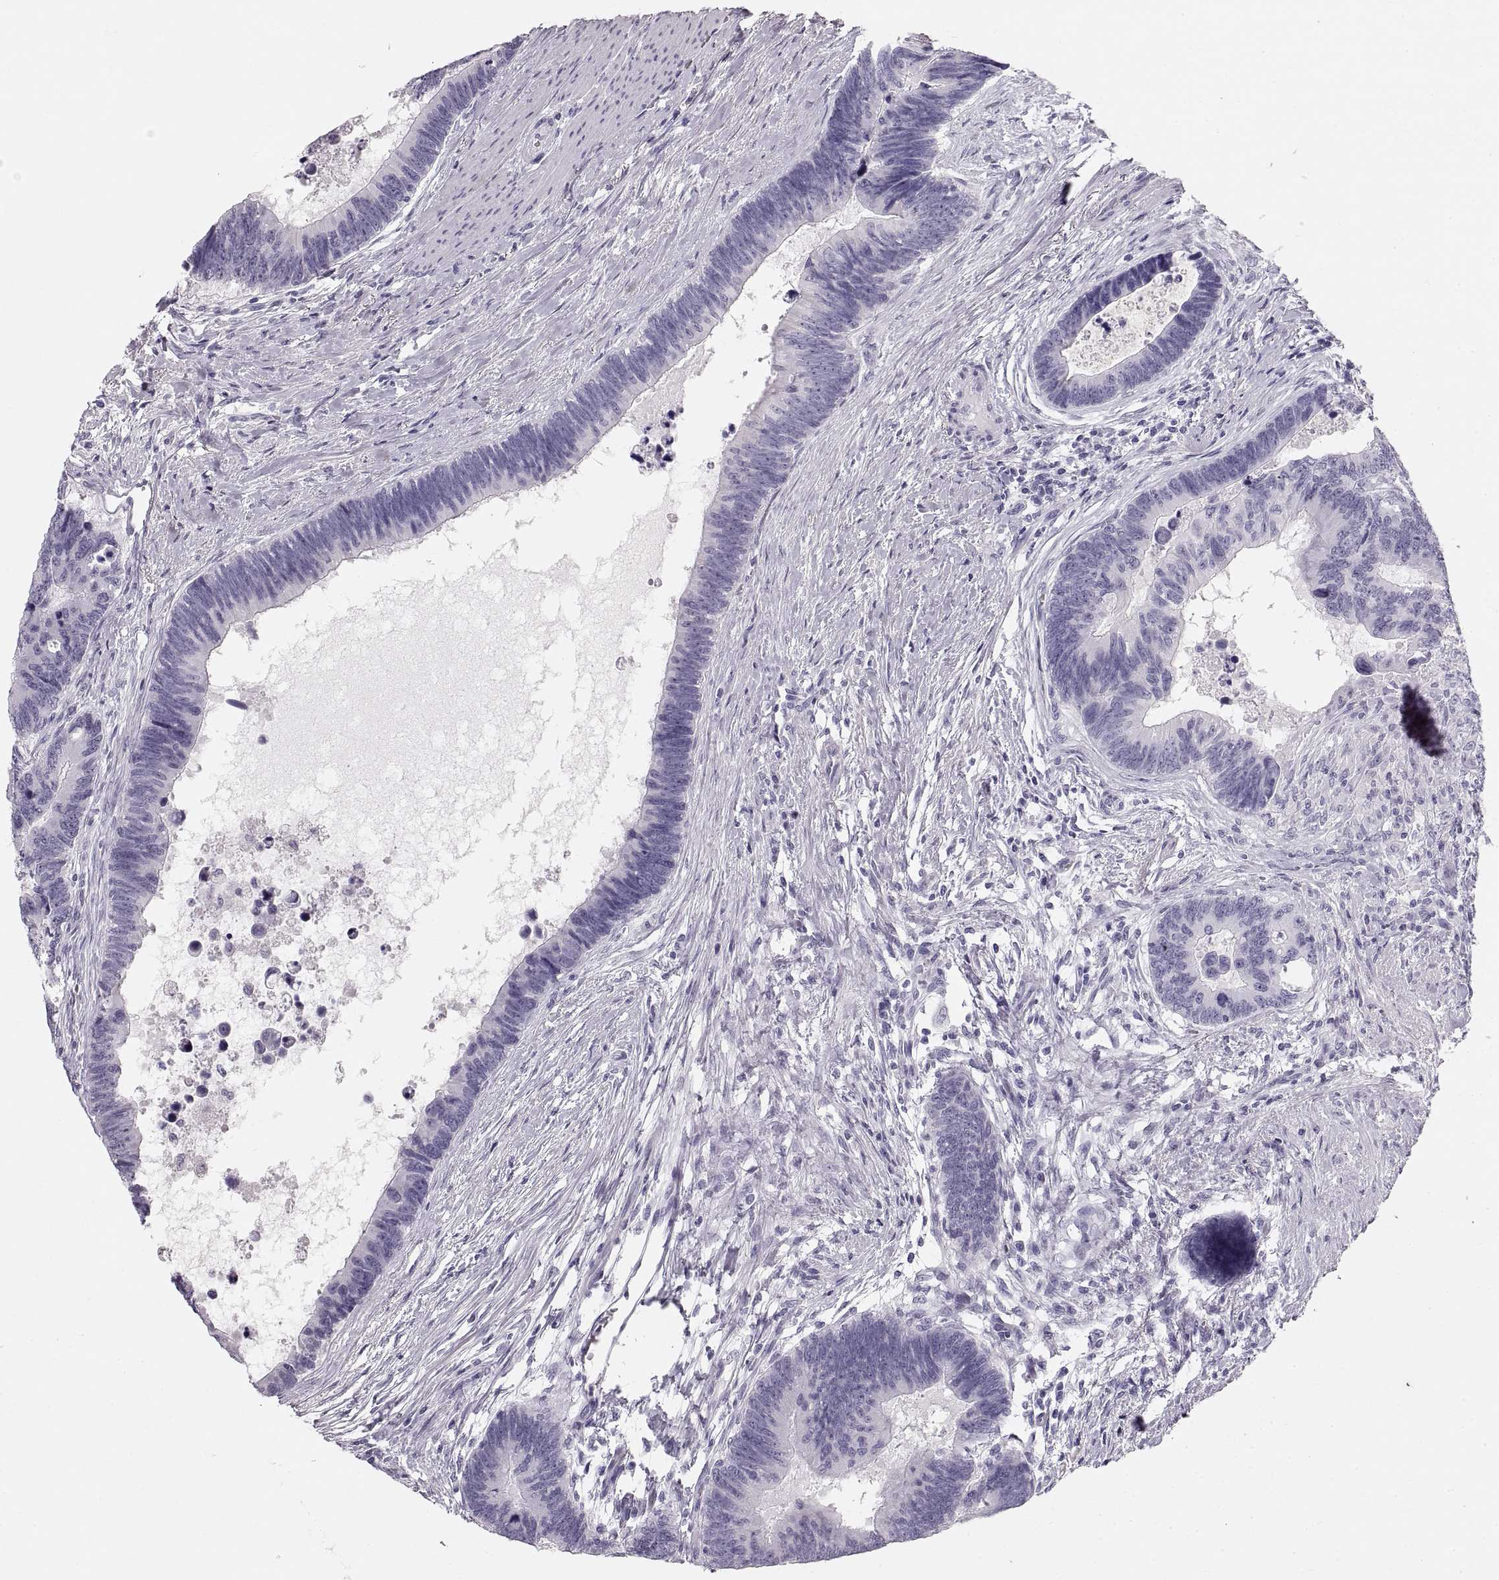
{"staining": {"intensity": "negative", "quantity": "none", "location": "none"}, "tissue": "colorectal cancer", "cell_type": "Tumor cells", "image_type": "cancer", "snomed": [{"axis": "morphology", "description": "Adenocarcinoma, NOS"}, {"axis": "topography", "description": "Colon"}], "caption": "The immunohistochemistry photomicrograph has no significant staining in tumor cells of colorectal cancer tissue.", "gene": "CRYAA", "patient": {"sex": "female", "age": 77}}